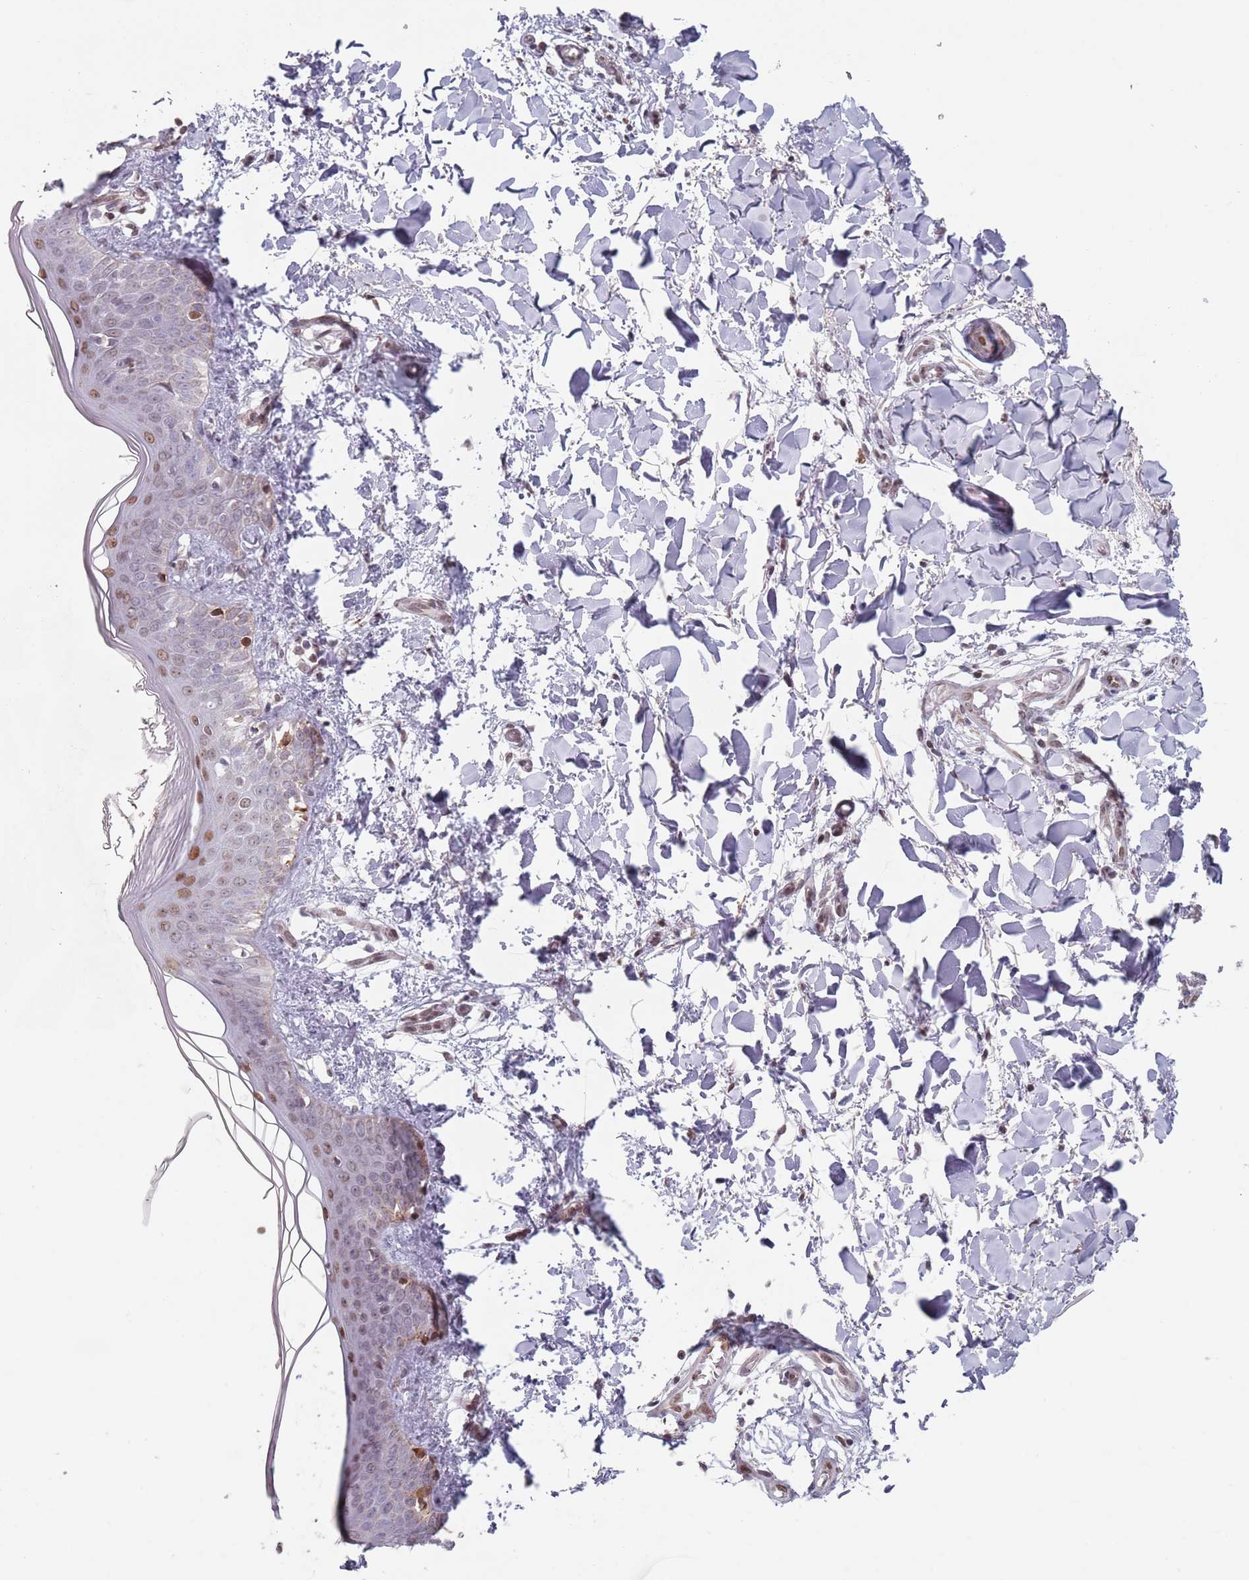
{"staining": {"intensity": "negative", "quantity": "none", "location": "none"}, "tissue": "skin", "cell_type": "Fibroblasts", "image_type": "normal", "snomed": [{"axis": "morphology", "description": "Normal tissue, NOS"}, {"axis": "topography", "description": "Skin"}], "caption": "IHC of normal human skin reveals no staining in fibroblasts.", "gene": "MFSD12", "patient": {"sex": "female", "age": 34}}